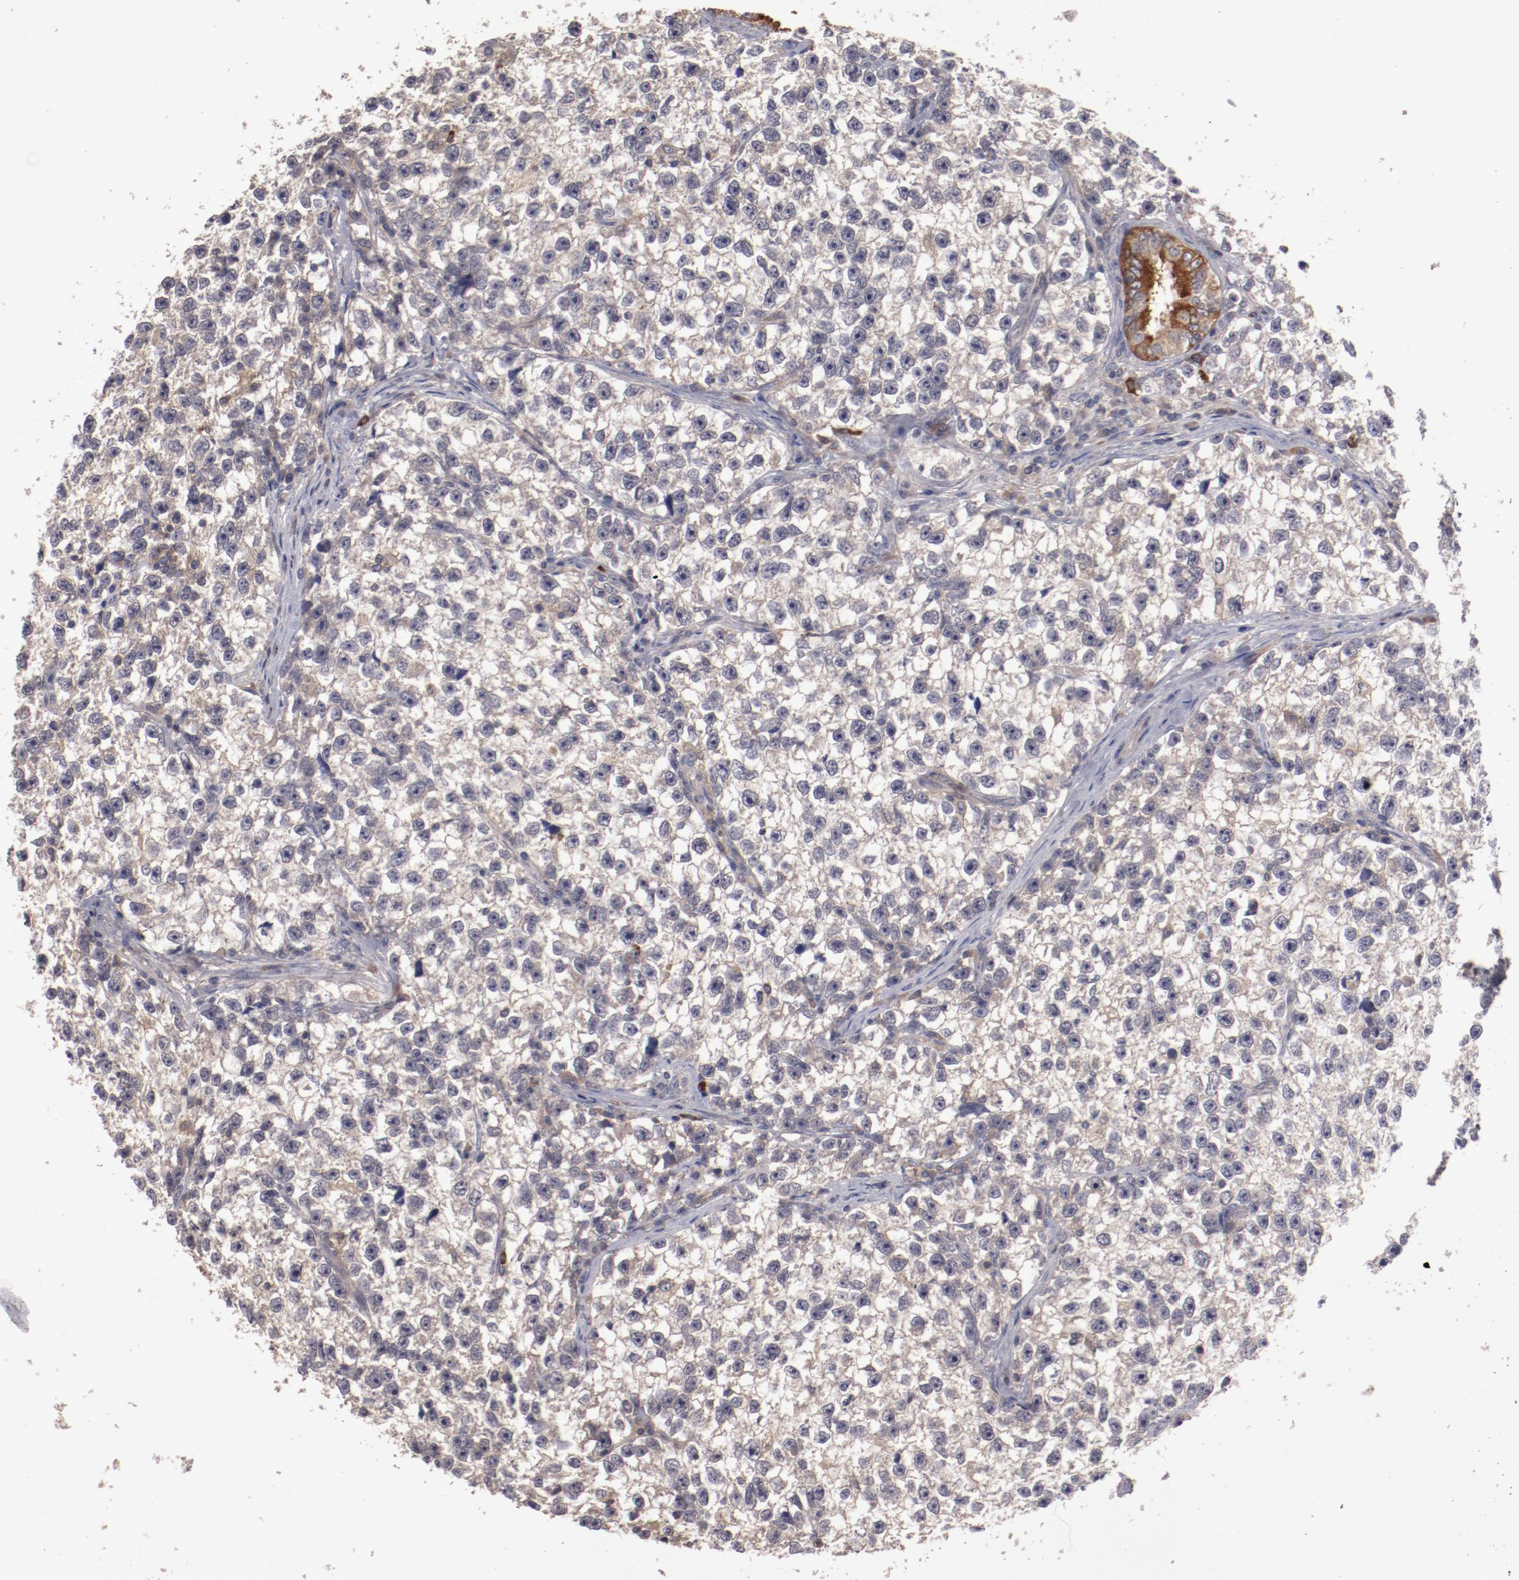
{"staining": {"intensity": "weak", "quantity": ">75%", "location": "cytoplasmic/membranous"}, "tissue": "testis cancer", "cell_type": "Tumor cells", "image_type": "cancer", "snomed": [{"axis": "morphology", "description": "Seminoma, NOS"}, {"axis": "morphology", "description": "Carcinoma, Embryonal, NOS"}, {"axis": "topography", "description": "Testis"}], "caption": "Protein expression analysis of human testis cancer reveals weak cytoplasmic/membranous expression in about >75% of tumor cells. Using DAB (brown) and hematoxylin (blue) stains, captured at high magnification using brightfield microscopy.", "gene": "LRRC75B", "patient": {"sex": "male", "age": 30}}